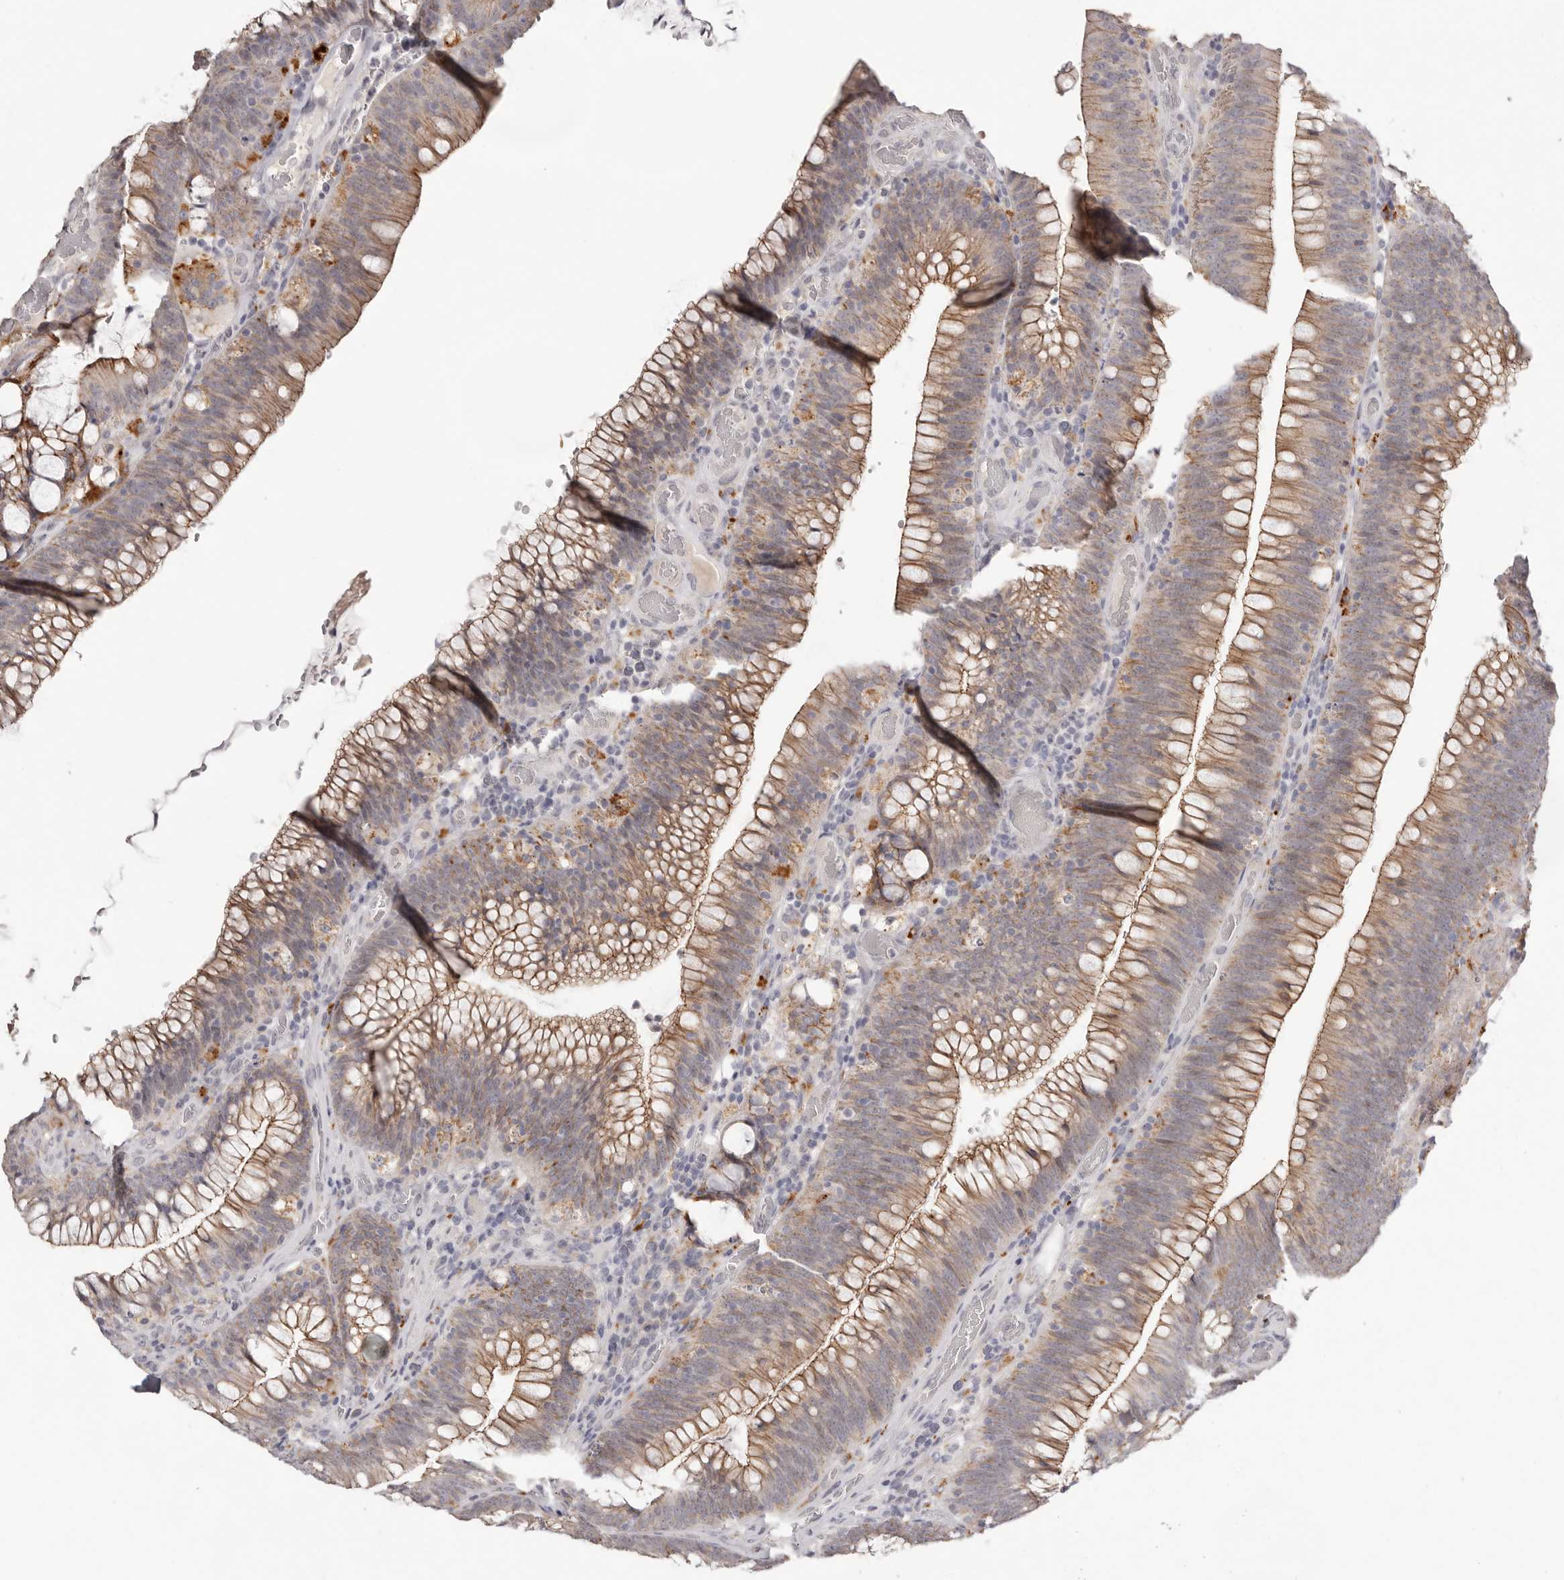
{"staining": {"intensity": "moderate", "quantity": ">75%", "location": "cytoplasmic/membranous"}, "tissue": "colorectal cancer", "cell_type": "Tumor cells", "image_type": "cancer", "snomed": [{"axis": "morphology", "description": "Normal tissue, NOS"}, {"axis": "topography", "description": "Colon"}], "caption": "The immunohistochemical stain shows moderate cytoplasmic/membranous positivity in tumor cells of colorectal cancer tissue.", "gene": "PCDHB6", "patient": {"sex": "female", "age": 82}}